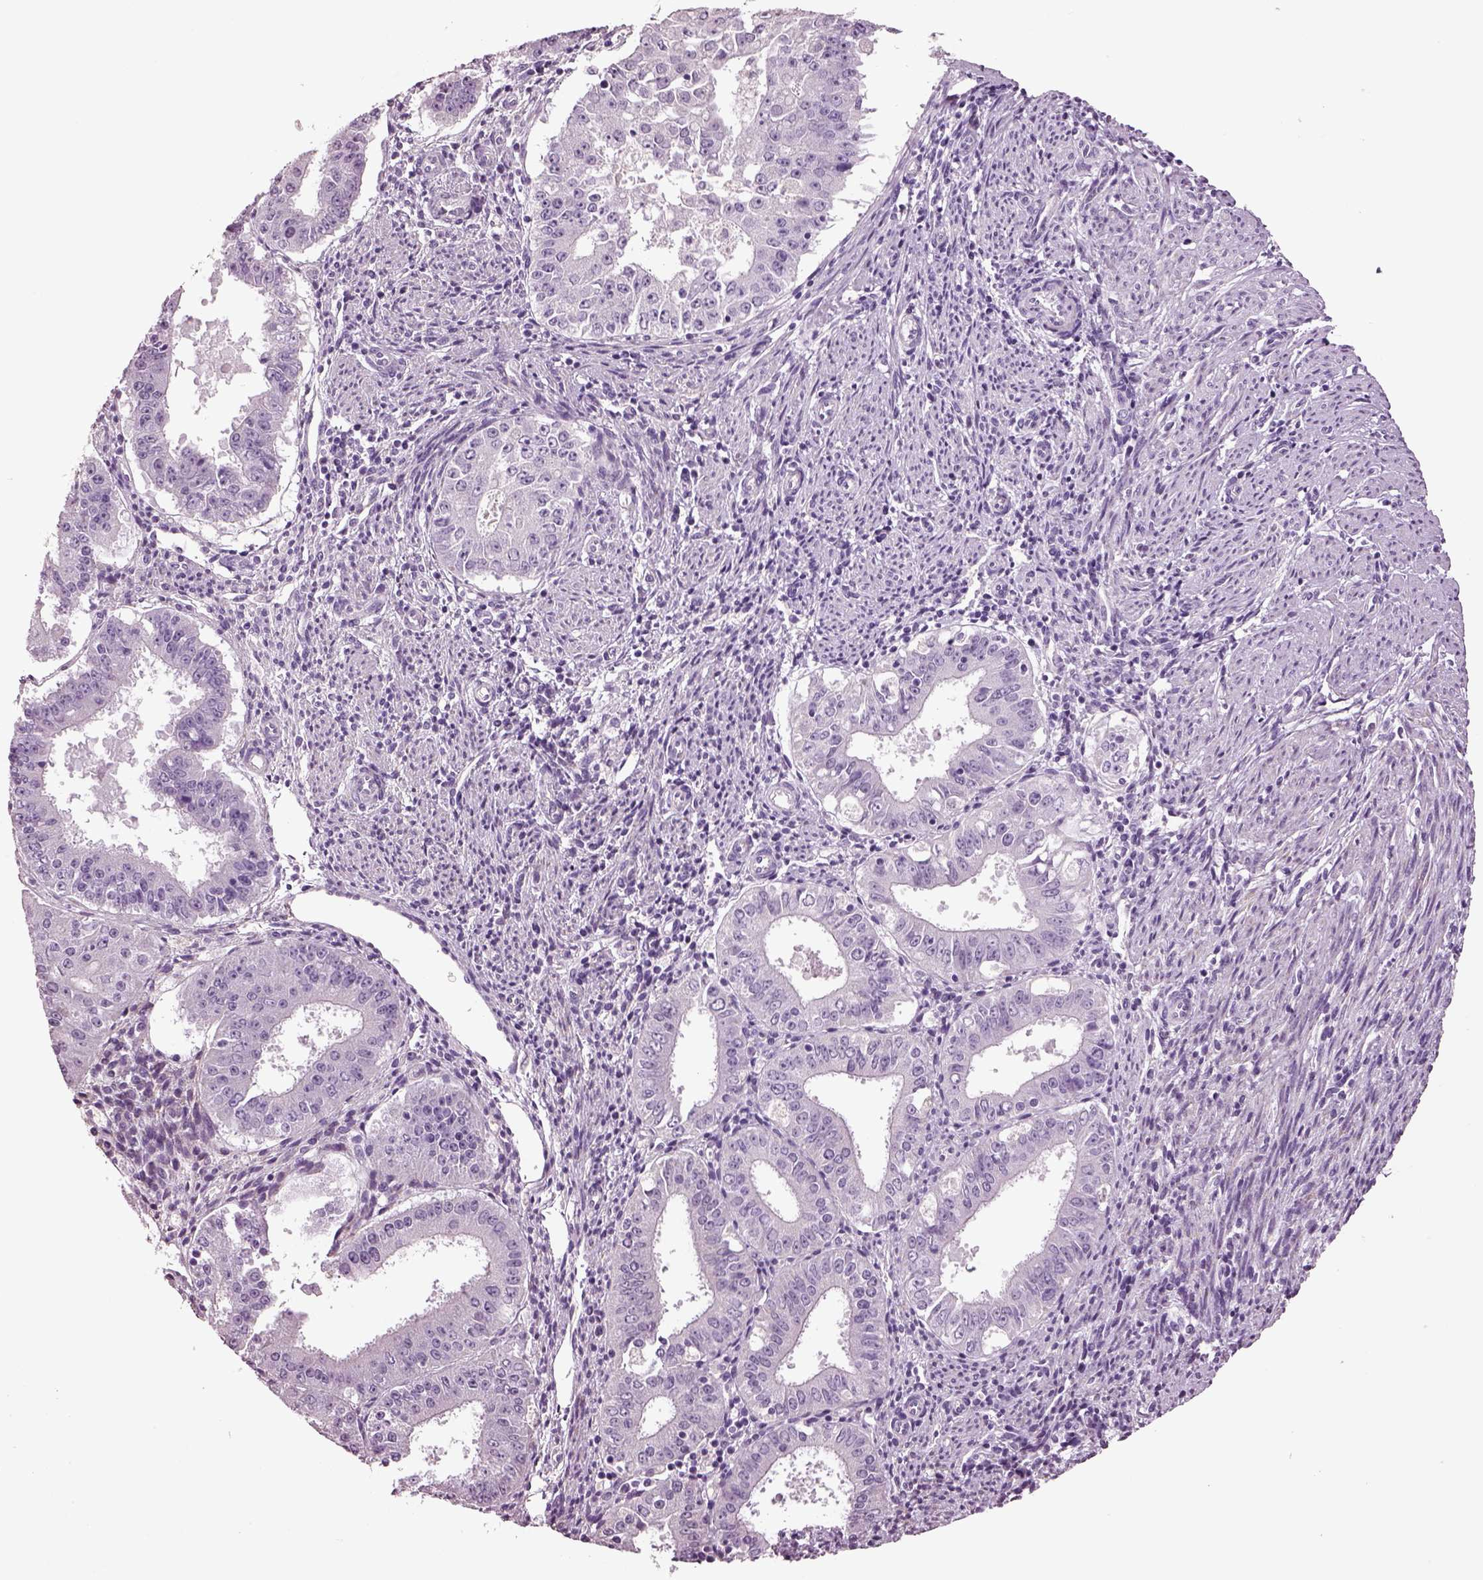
{"staining": {"intensity": "negative", "quantity": "none", "location": "none"}, "tissue": "ovarian cancer", "cell_type": "Tumor cells", "image_type": "cancer", "snomed": [{"axis": "morphology", "description": "Carcinoma, endometroid"}, {"axis": "topography", "description": "Ovary"}], "caption": "There is no significant expression in tumor cells of endometroid carcinoma (ovarian).", "gene": "GUCA1A", "patient": {"sex": "female", "age": 42}}